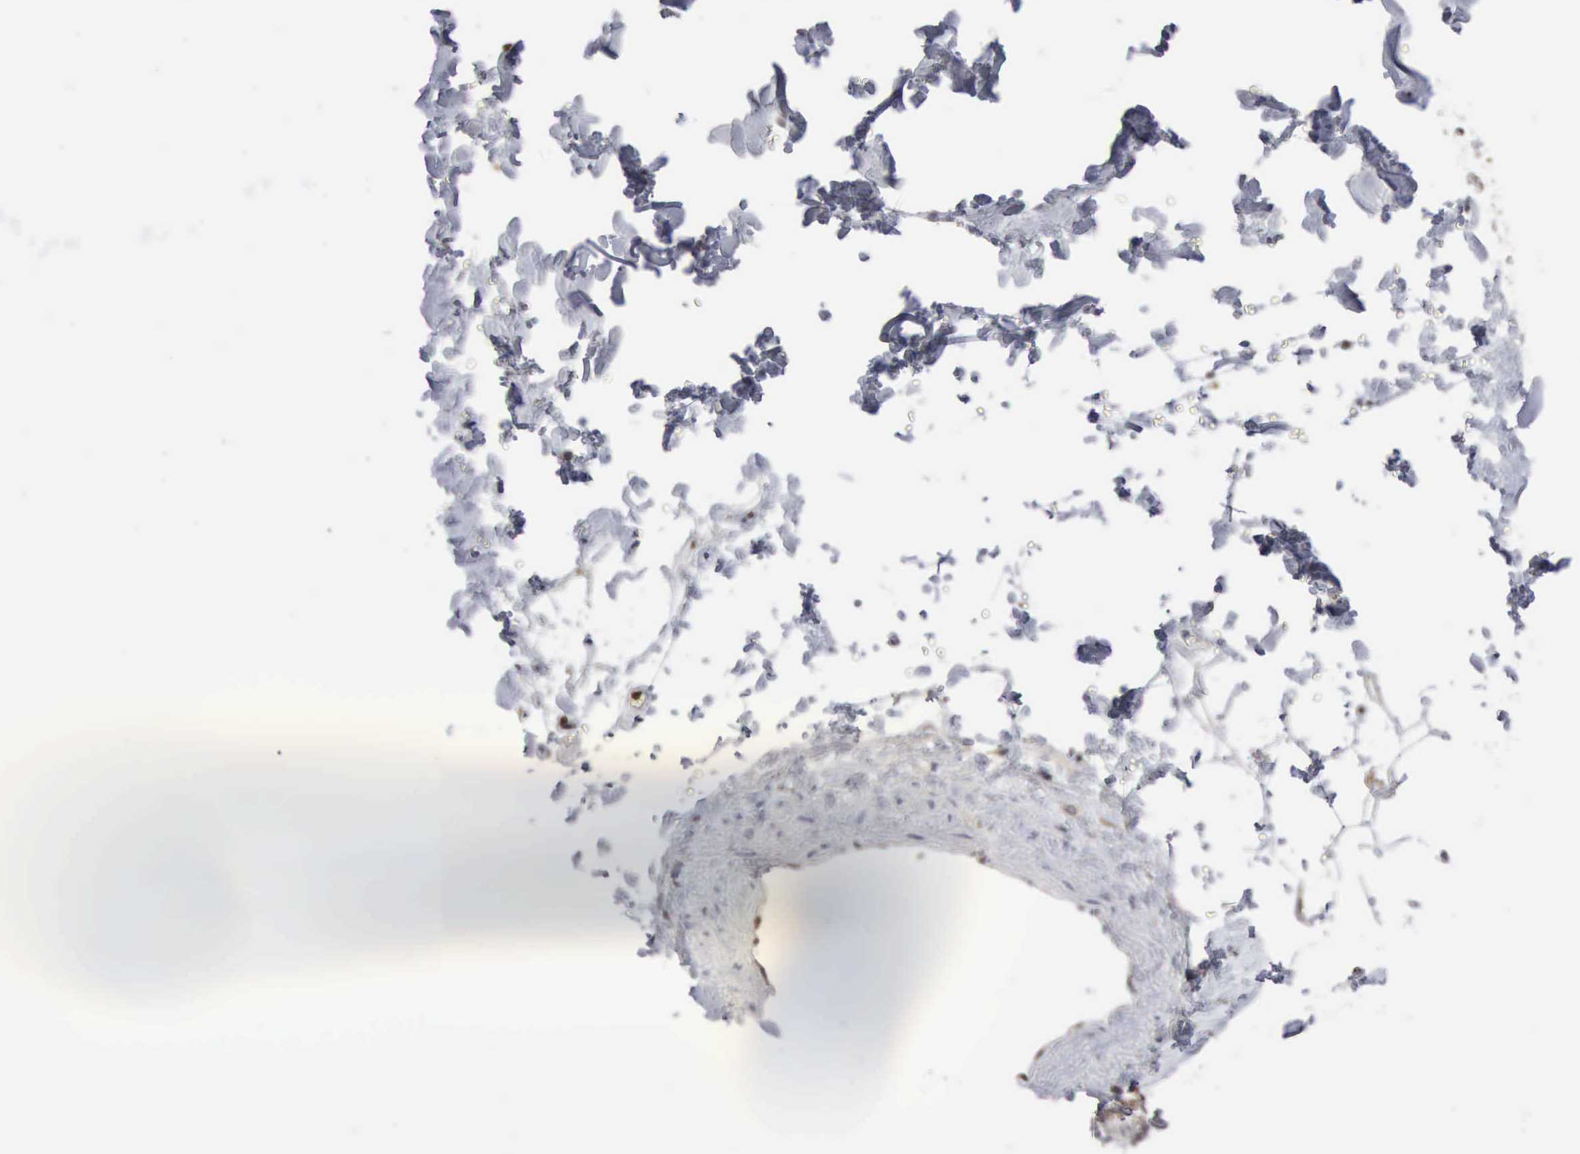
{"staining": {"intensity": "negative", "quantity": "none", "location": "none"}, "tissue": "adipose tissue", "cell_type": "Adipocytes", "image_type": "normal", "snomed": [{"axis": "morphology", "description": "Normal tissue, NOS"}, {"axis": "topography", "description": "Soft tissue"}], "caption": "A histopathology image of adipose tissue stained for a protein displays no brown staining in adipocytes. Brightfield microscopy of immunohistochemistry stained with DAB (brown) and hematoxylin (blue), captured at high magnification.", "gene": "STAT1", "patient": {"sex": "male", "age": 72}}